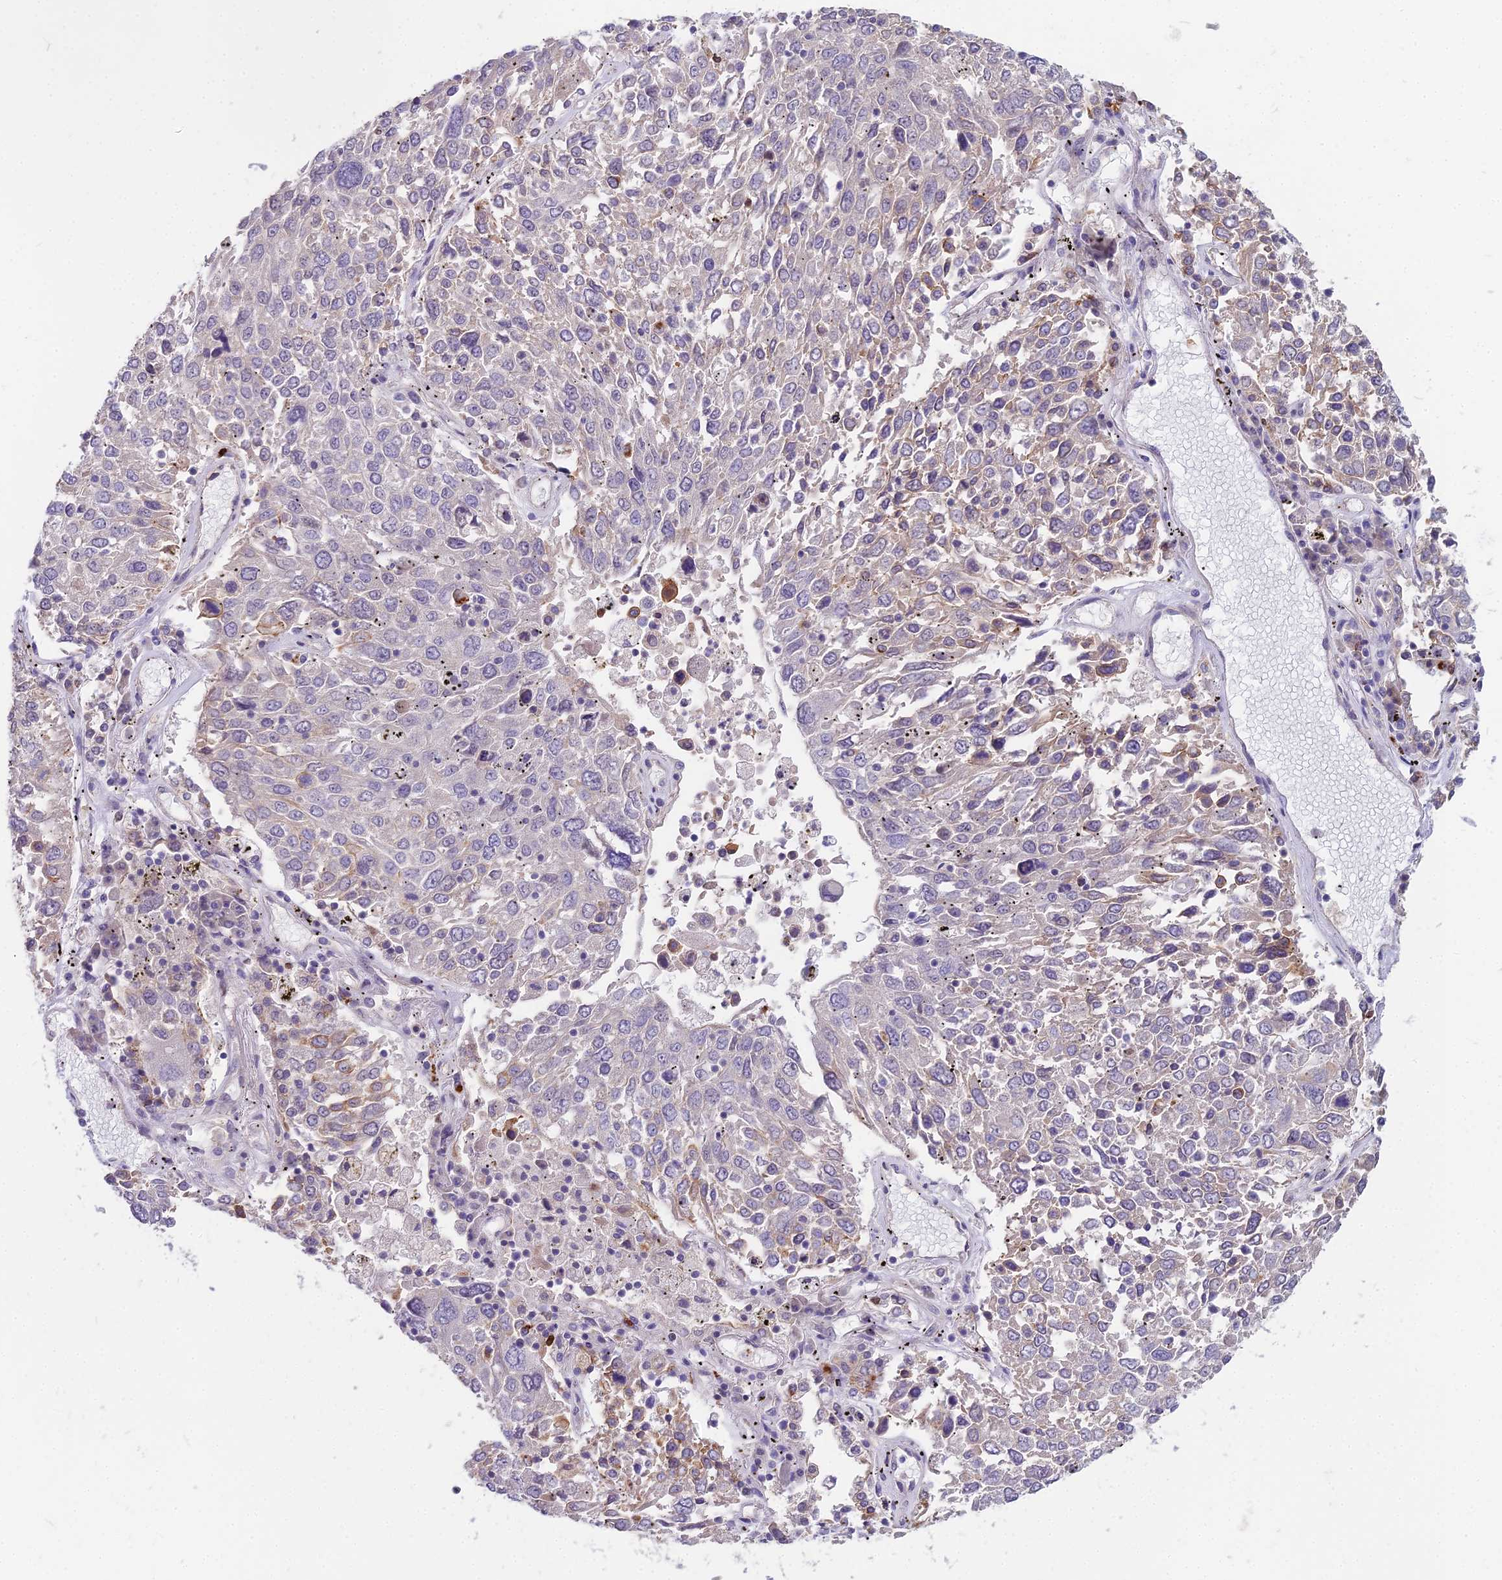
{"staining": {"intensity": "weak", "quantity": "<25%", "location": "cytoplasmic/membranous"}, "tissue": "lung cancer", "cell_type": "Tumor cells", "image_type": "cancer", "snomed": [{"axis": "morphology", "description": "Squamous cell carcinoma, NOS"}, {"axis": "topography", "description": "Lung"}], "caption": "A high-resolution histopathology image shows IHC staining of lung cancer (squamous cell carcinoma), which shows no significant expression in tumor cells.", "gene": "HLA-DOA", "patient": {"sex": "male", "age": 65}}